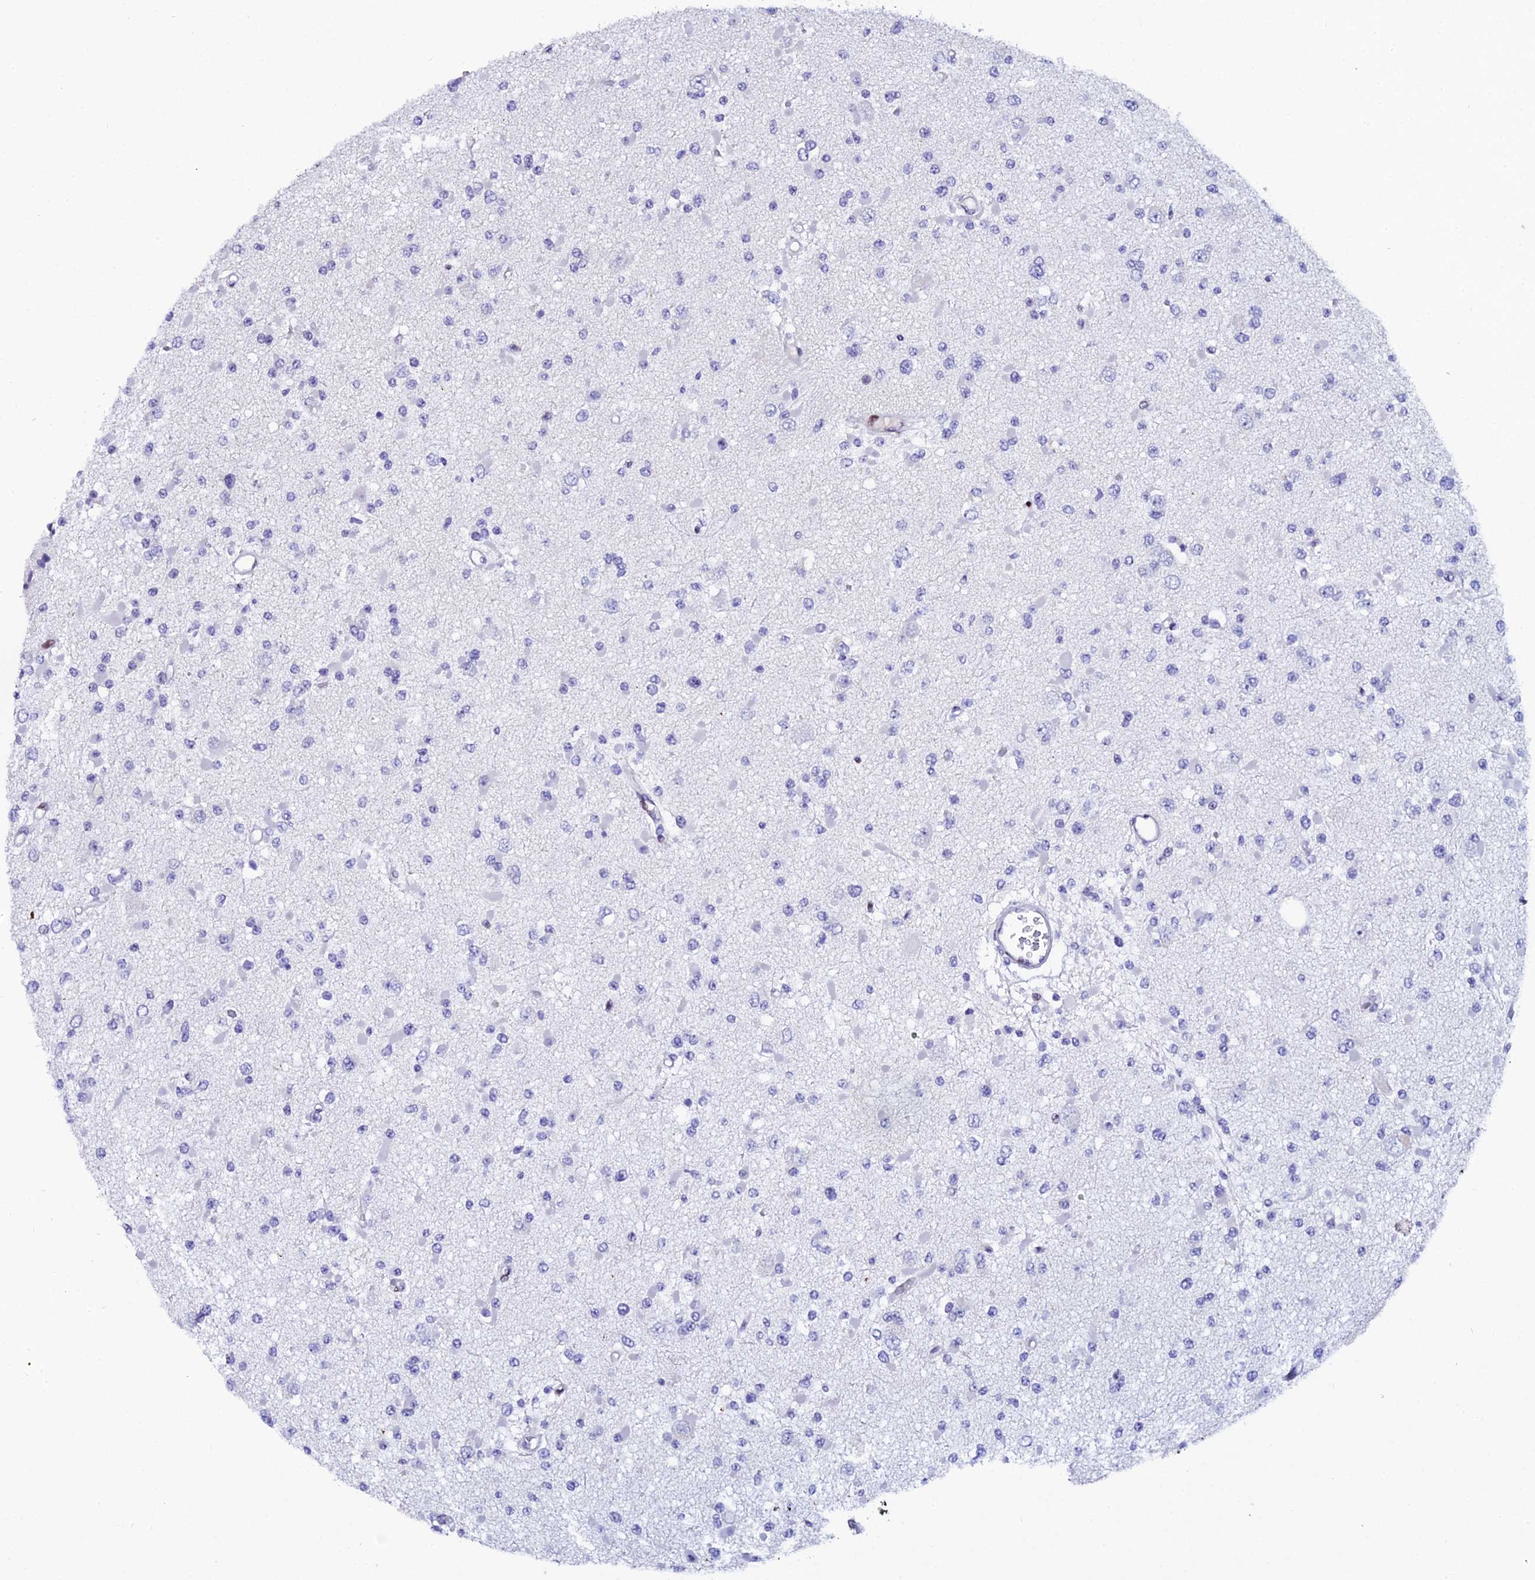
{"staining": {"intensity": "negative", "quantity": "none", "location": "none"}, "tissue": "glioma", "cell_type": "Tumor cells", "image_type": "cancer", "snomed": [{"axis": "morphology", "description": "Glioma, malignant, Low grade"}, {"axis": "topography", "description": "Brain"}], "caption": "A micrograph of human low-grade glioma (malignant) is negative for staining in tumor cells.", "gene": "MYNN", "patient": {"sex": "female", "age": 22}}